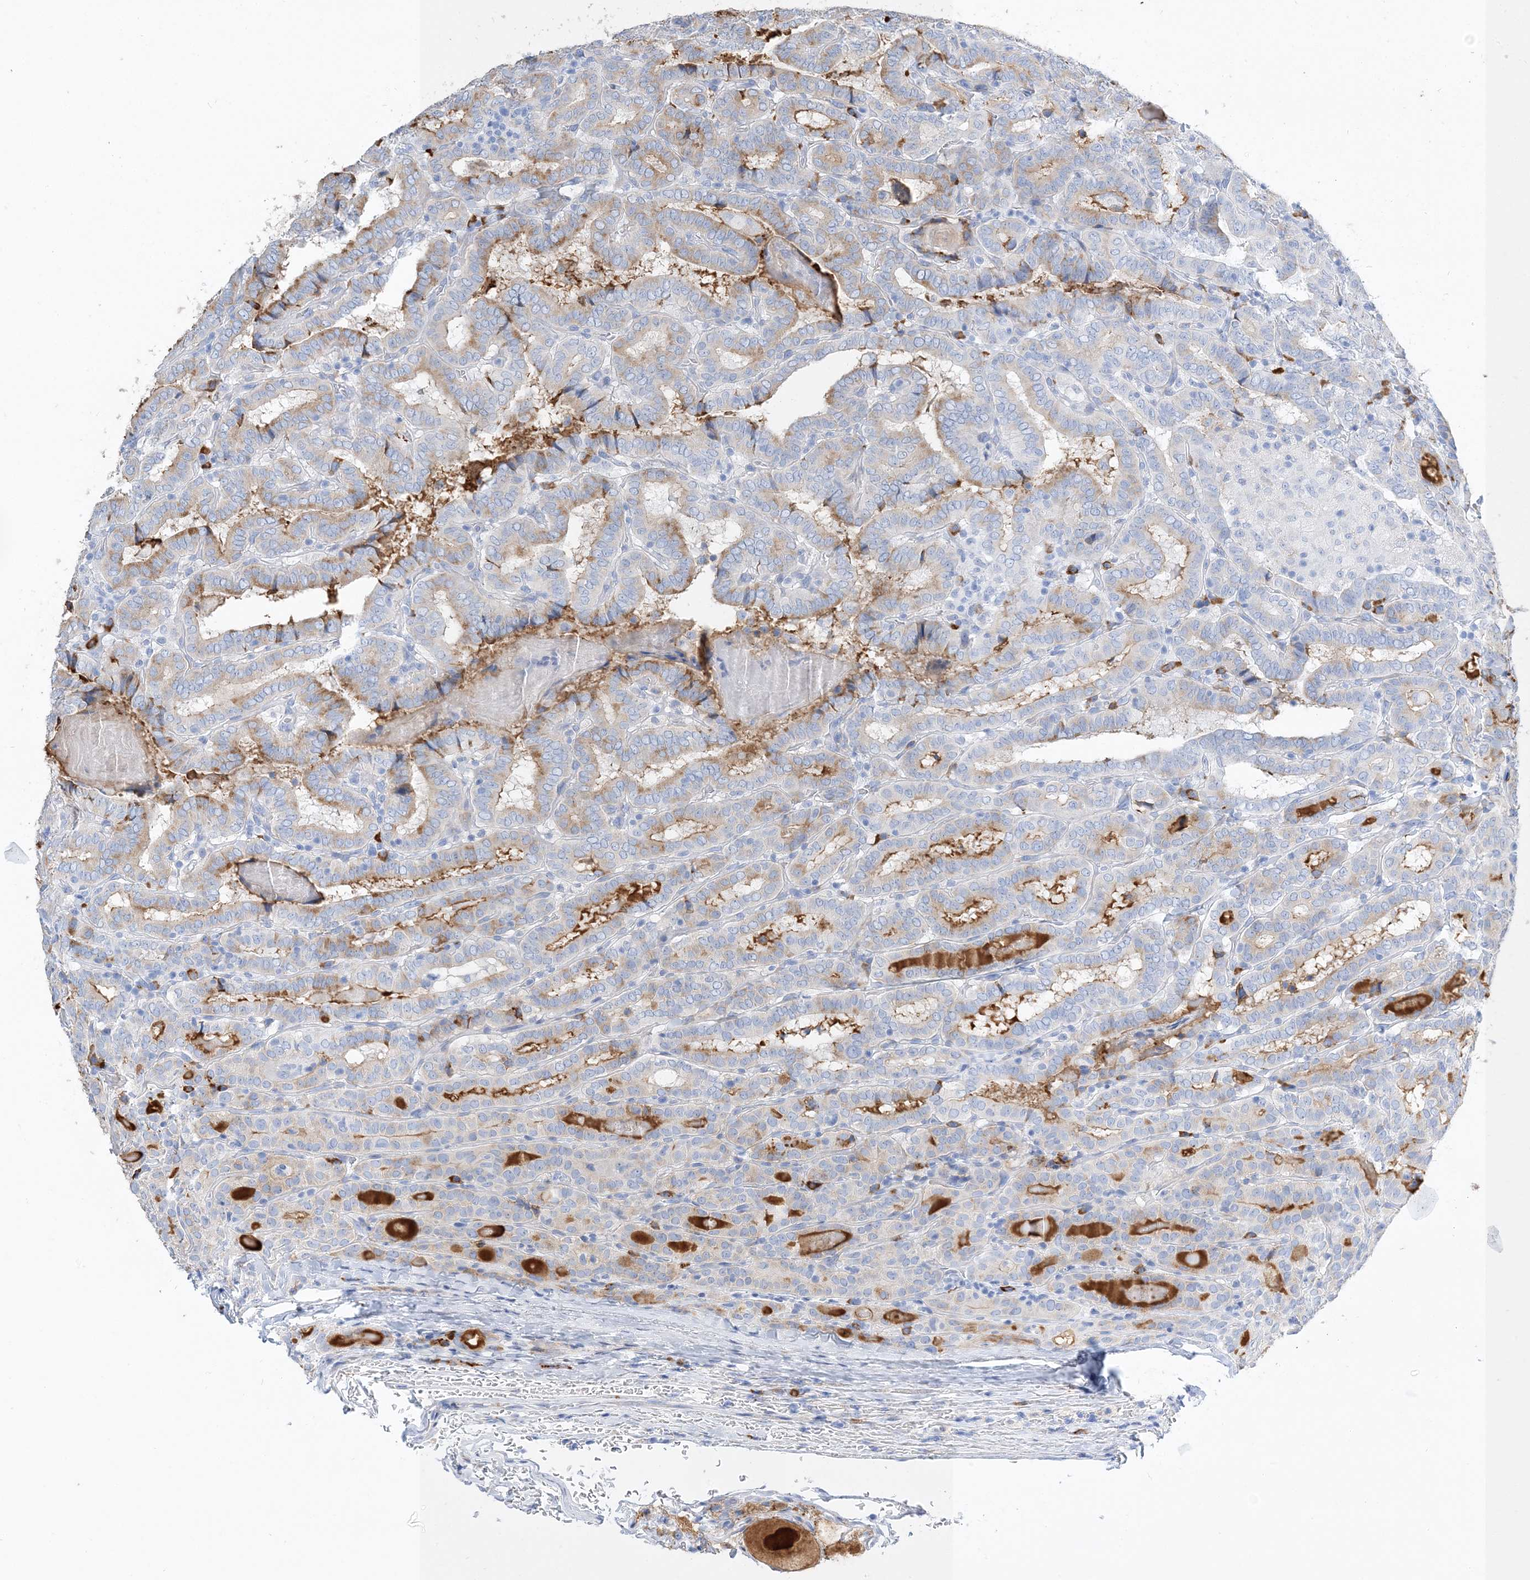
{"staining": {"intensity": "moderate", "quantity": "<25%", "location": "cytoplasmic/membranous"}, "tissue": "thyroid cancer", "cell_type": "Tumor cells", "image_type": "cancer", "snomed": [{"axis": "morphology", "description": "Papillary adenocarcinoma, NOS"}, {"axis": "topography", "description": "Thyroid gland"}], "caption": "Protein analysis of papillary adenocarcinoma (thyroid) tissue reveals moderate cytoplasmic/membranous expression in approximately <25% of tumor cells.", "gene": "TSPYL6", "patient": {"sex": "female", "age": 72}}